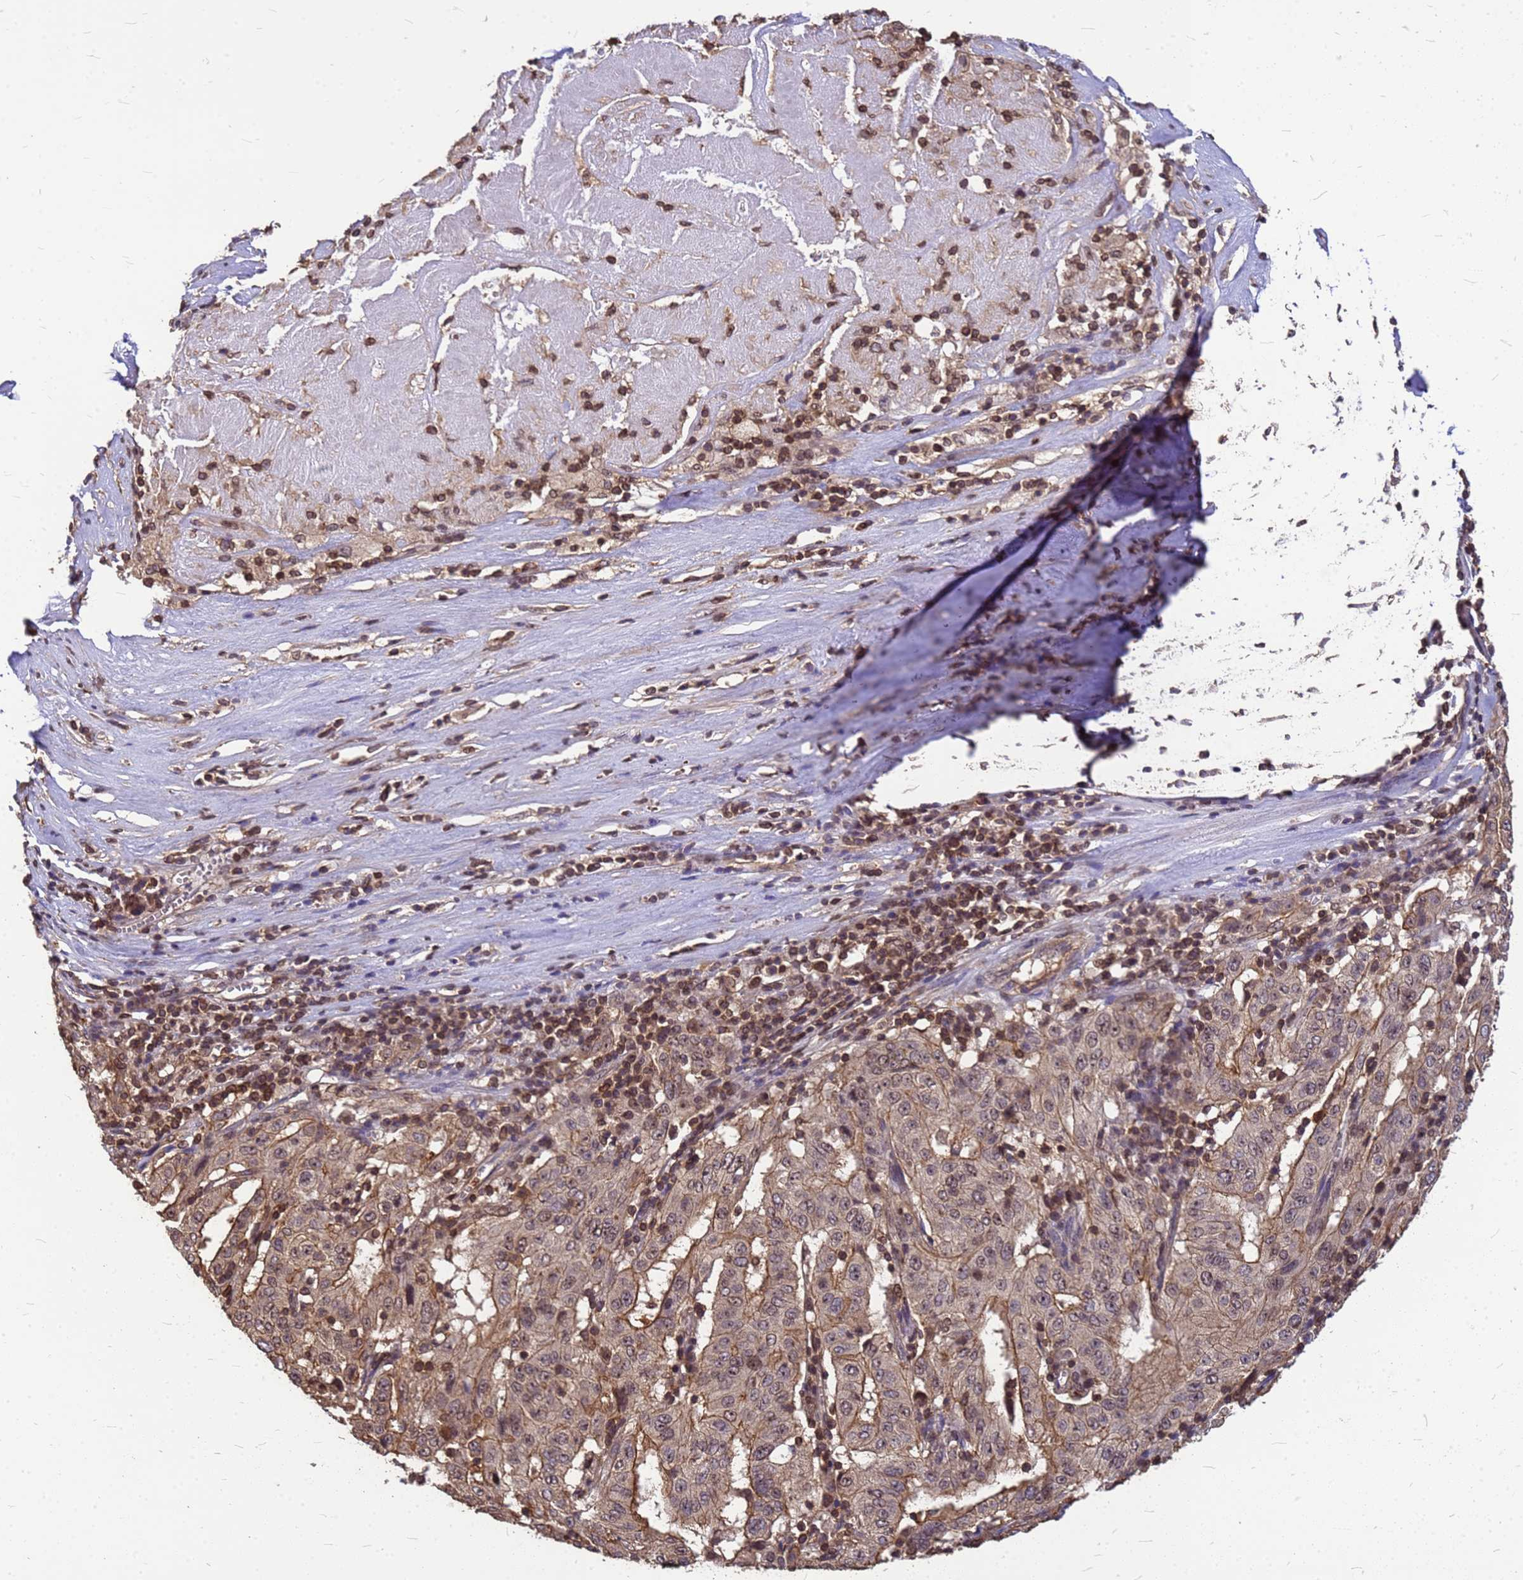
{"staining": {"intensity": "moderate", "quantity": ">75%", "location": "cytoplasmic/membranous,nuclear"}, "tissue": "pancreatic cancer", "cell_type": "Tumor cells", "image_type": "cancer", "snomed": [{"axis": "morphology", "description": "Adenocarcinoma, NOS"}, {"axis": "topography", "description": "Pancreas"}], "caption": "Human pancreatic cancer stained with a brown dye displays moderate cytoplasmic/membranous and nuclear positive expression in about >75% of tumor cells.", "gene": "C1orf35", "patient": {"sex": "male", "age": 63}}